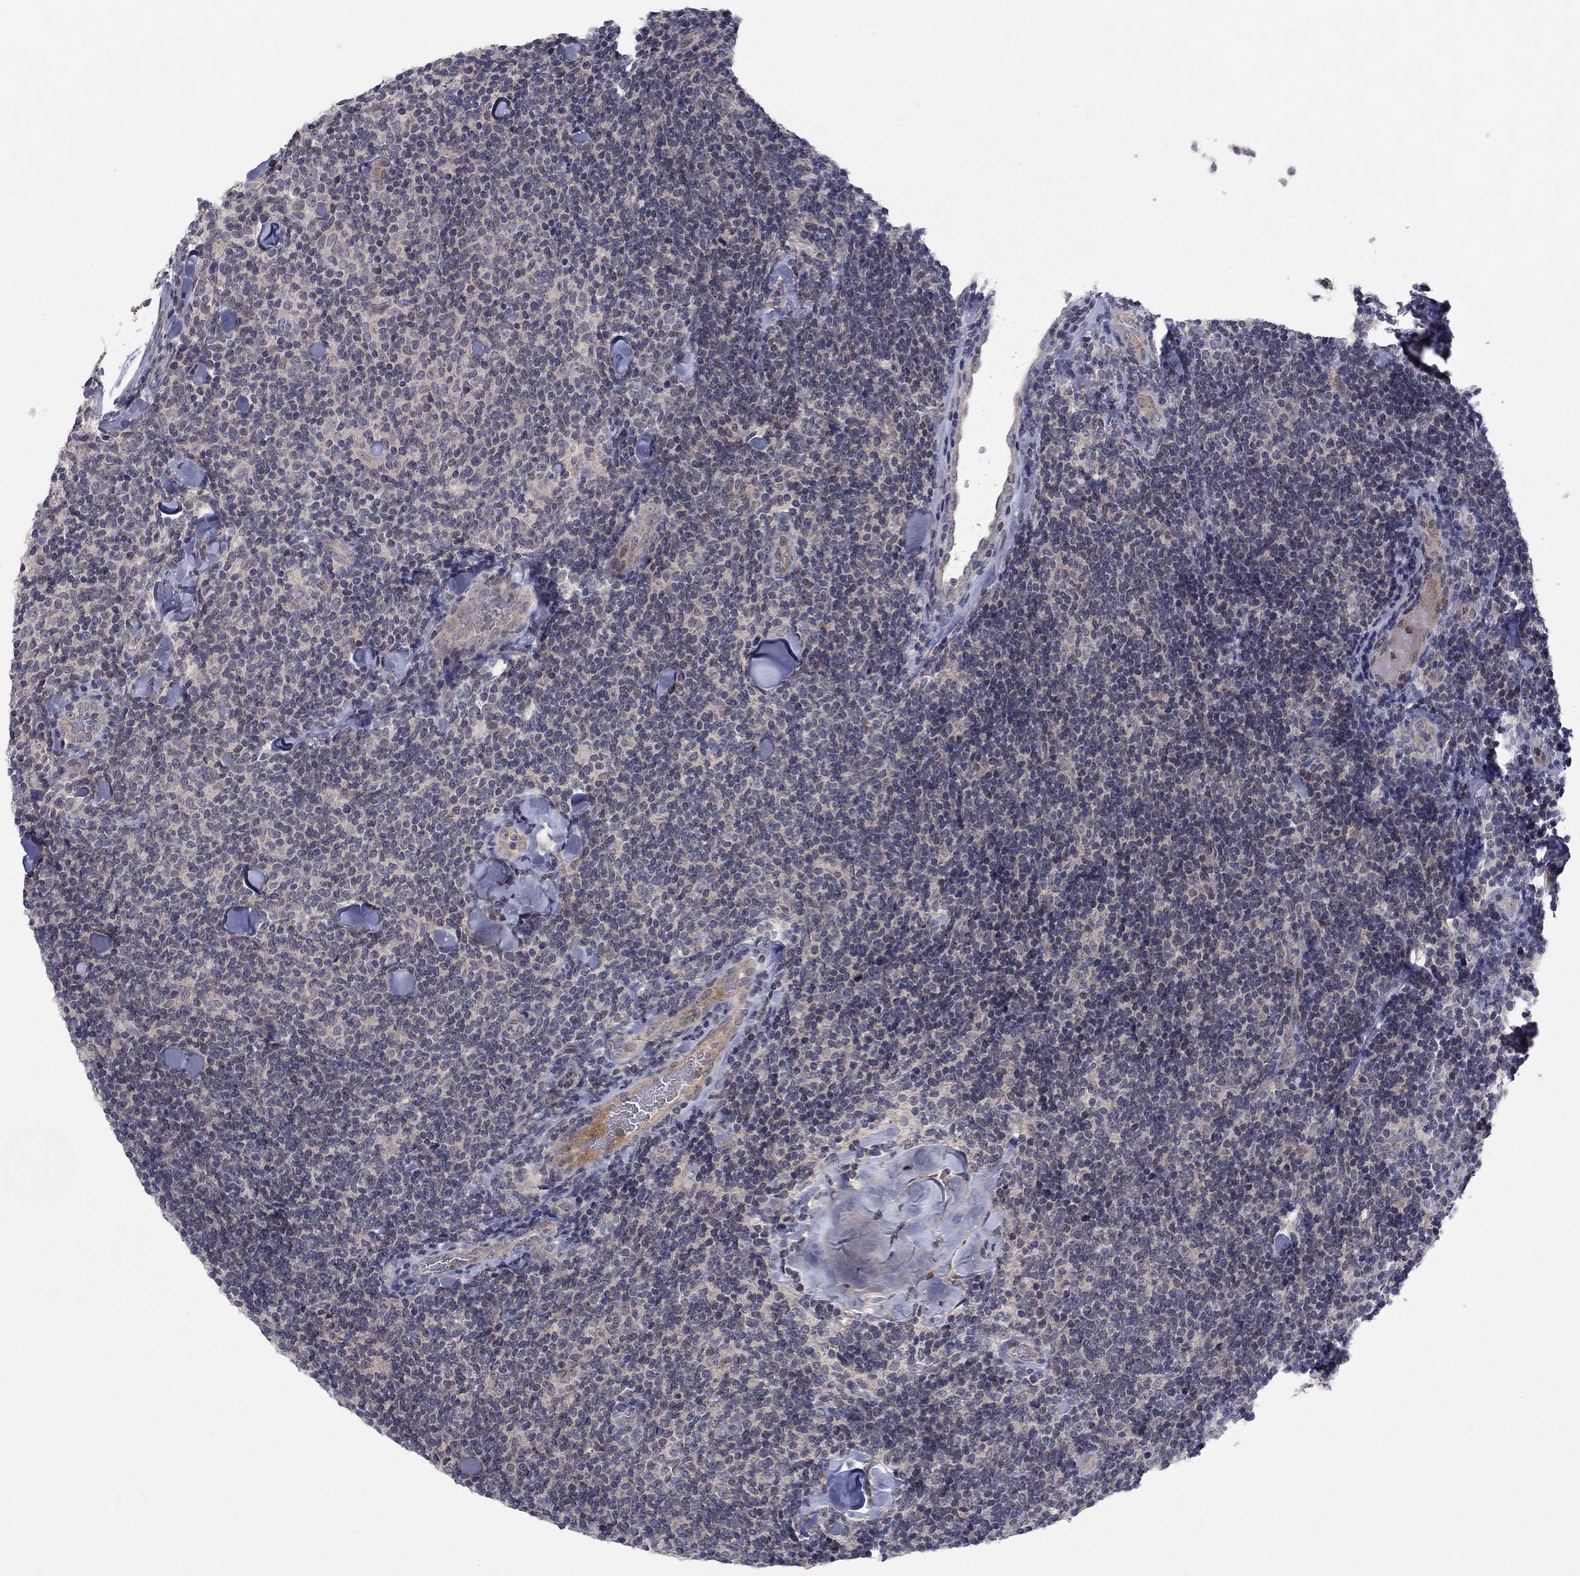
{"staining": {"intensity": "negative", "quantity": "none", "location": "none"}, "tissue": "lymphoma", "cell_type": "Tumor cells", "image_type": "cancer", "snomed": [{"axis": "morphology", "description": "Malignant lymphoma, non-Hodgkin's type, Low grade"}, {"axis": "topography", "description": "Lymph node"}], "caption": "High power microscopy image of an immunohistochemistry photomicrograph of malignant lymphoma, non-Hodgkin's type (low-grade), revealing no significant staining in tumor cells. (Stains: DAB (3,3'-diaminobenzidine) IHC with hematoxylin counter stain, Microscopy: brightfield microscopy at high magnification).", "gene": "IL4", "patient": {"sex": "female", "age": 56}}